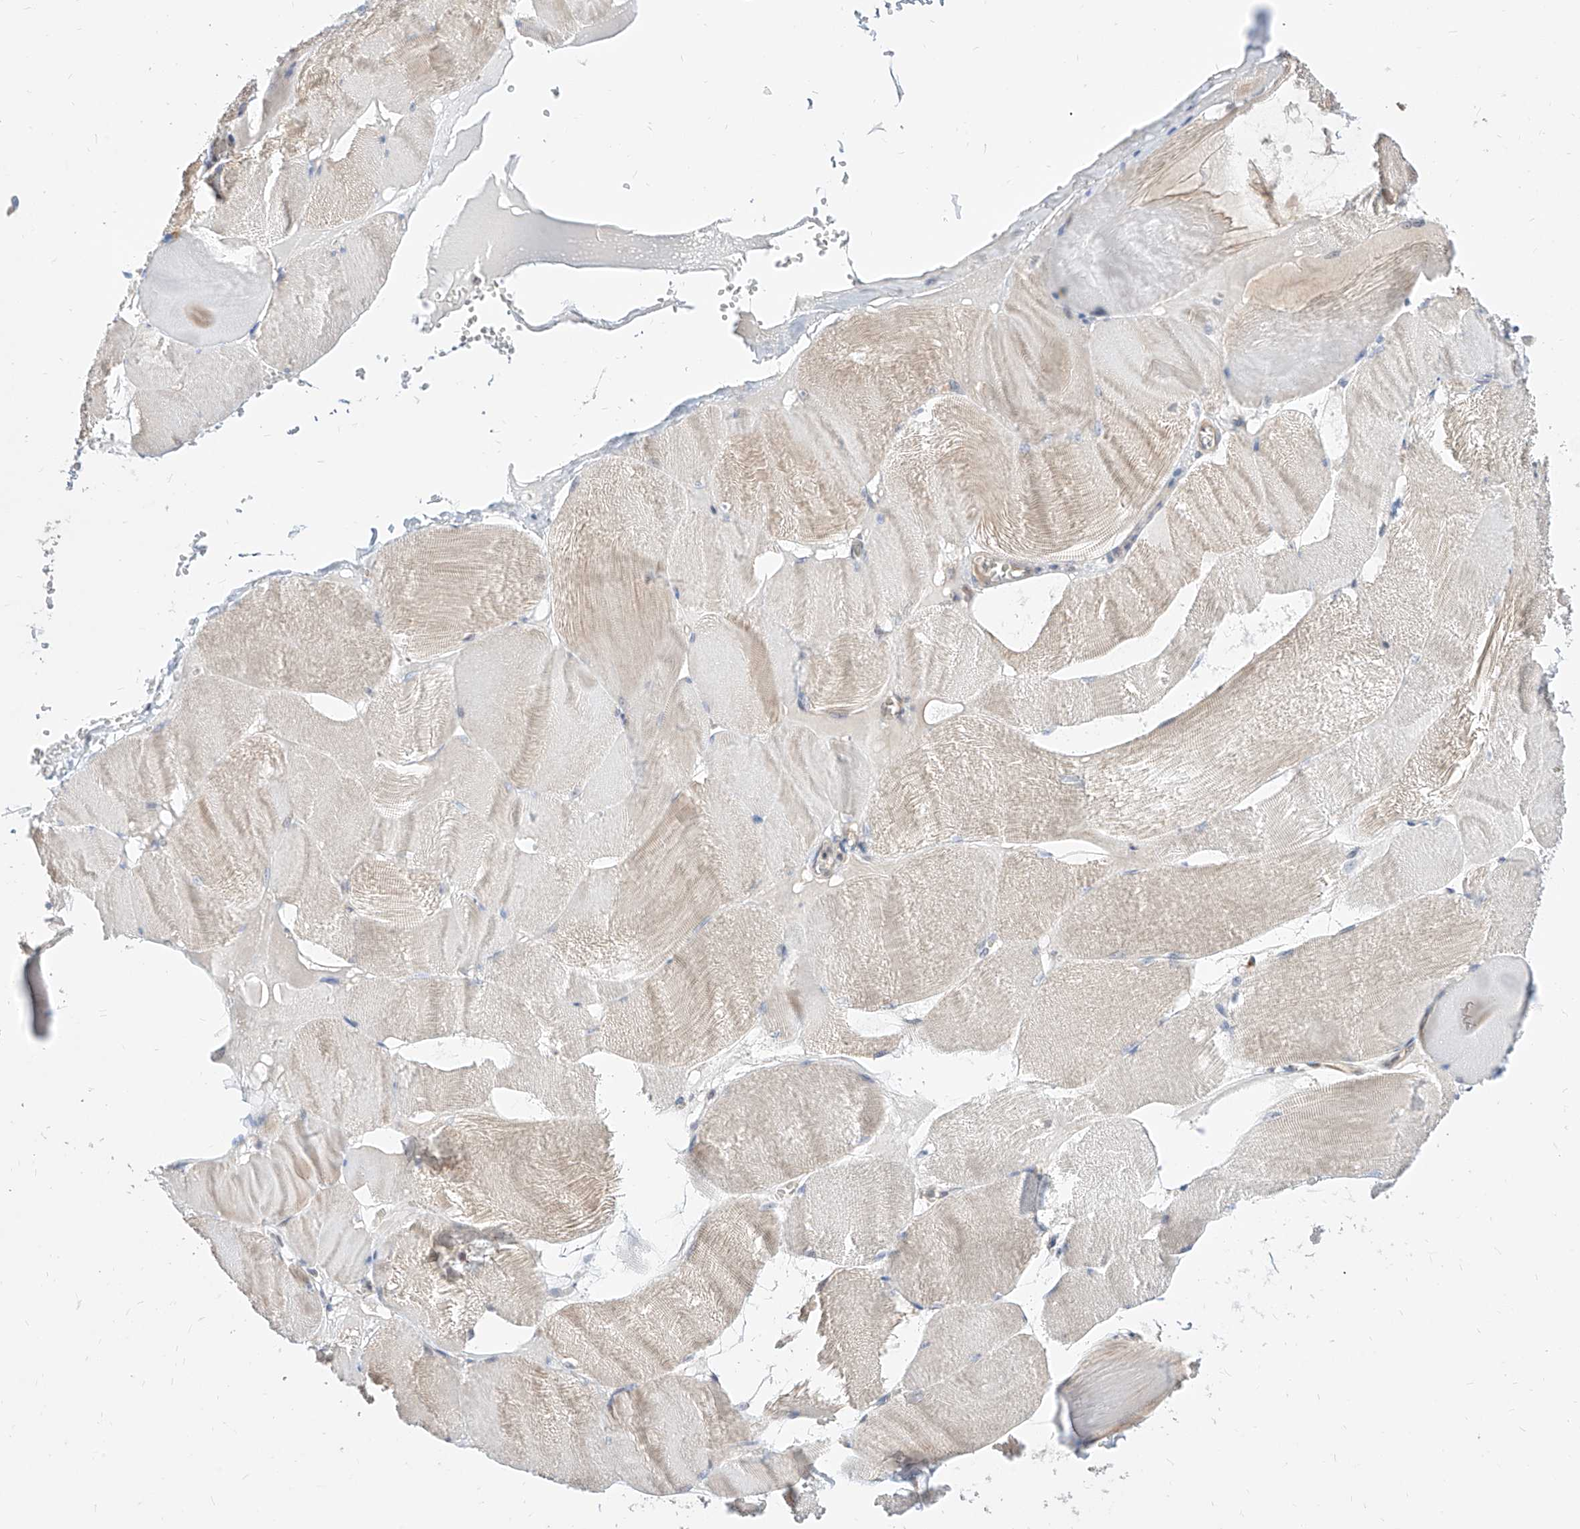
{"staining": {"intensity": "weak", "quantity": "25%-75%", "location": "cytoplasmic/membranous"}, "tissue": "skeletal muscle", "cell_type": "Myocytes", "image_type": "normal", "snomed": [{"axis": "morphology", "description": "Normal tissue, NOS"}, {"axis": "morphology", "description": "Basal cell carcinoma"}, {"axis": "topography", "description": "Skeletal muscle"}], "caption": "A brown stain highlights weak cytoplasmic/membranous expression of a protein in myocytes of unremarkable skeletal muscle.", "gene": "TSNAX", "patient": {"sex": "female", "age": 64}}